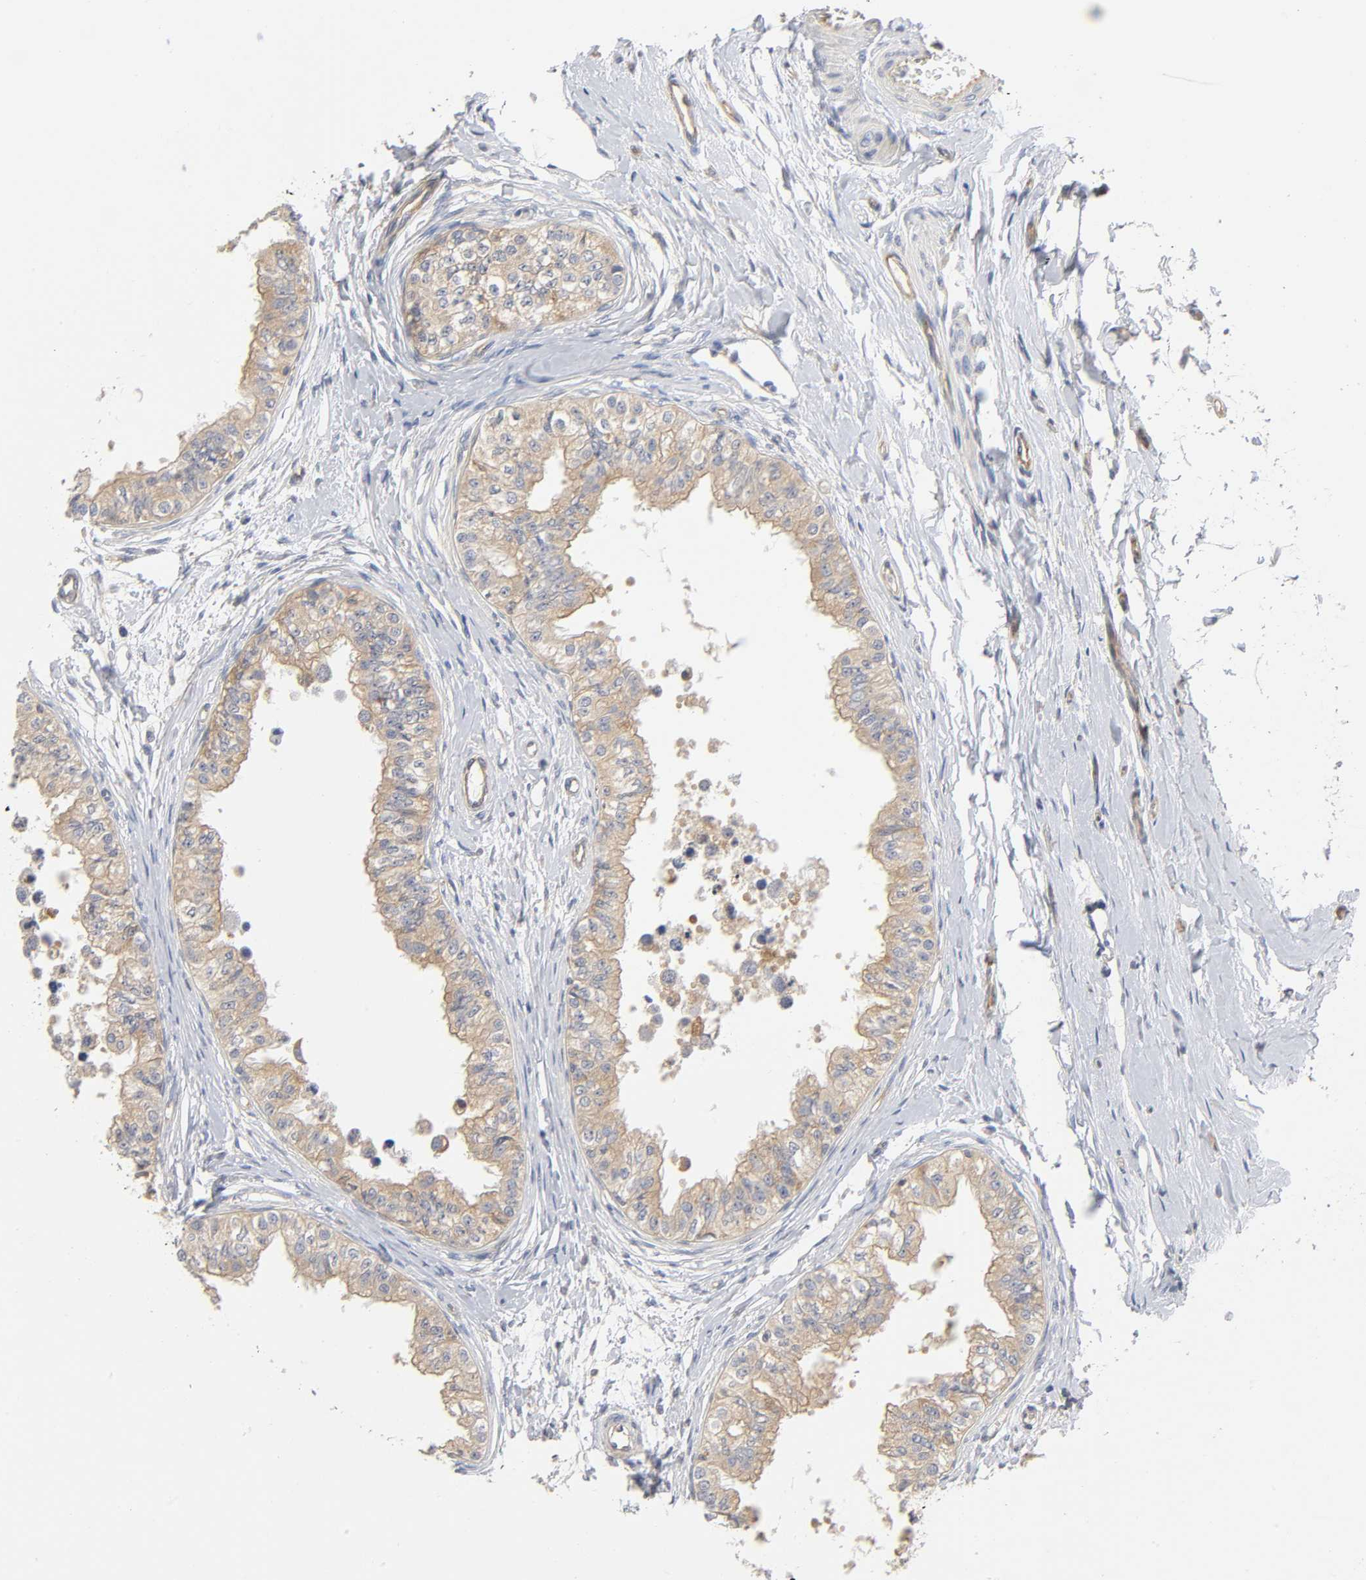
{"staining": {"intensity": "weak", "quantity": ">75%", "location": "cytoplasmic/membranous"}, "tissue": "epididymis", "cell_type": "Glandular cells", "image_type": "normal", "snomed": [{"axis": "morphology", "description": "Normal tissue, NOS"}, {"axis": "morphology", "description": "Adenocarcinoma, metastatic, NOS"}, {"axis": "topography", "description": "Testis"}, {"axis": "topography", "description": "Epididymis"}], "caption": "Immunohistochemistry (IHC) photomicrograph of benign epididymis: epididymis stained using immunohistochemistry exhibits low levels of weak protein expression localized specifically in the cytoplasmic/membranous of glandular cells, appearing as a cytoplasmic/membranous brown color.", "gene": "IQCJ", "patient": {"sex": "male", "age": 26}}